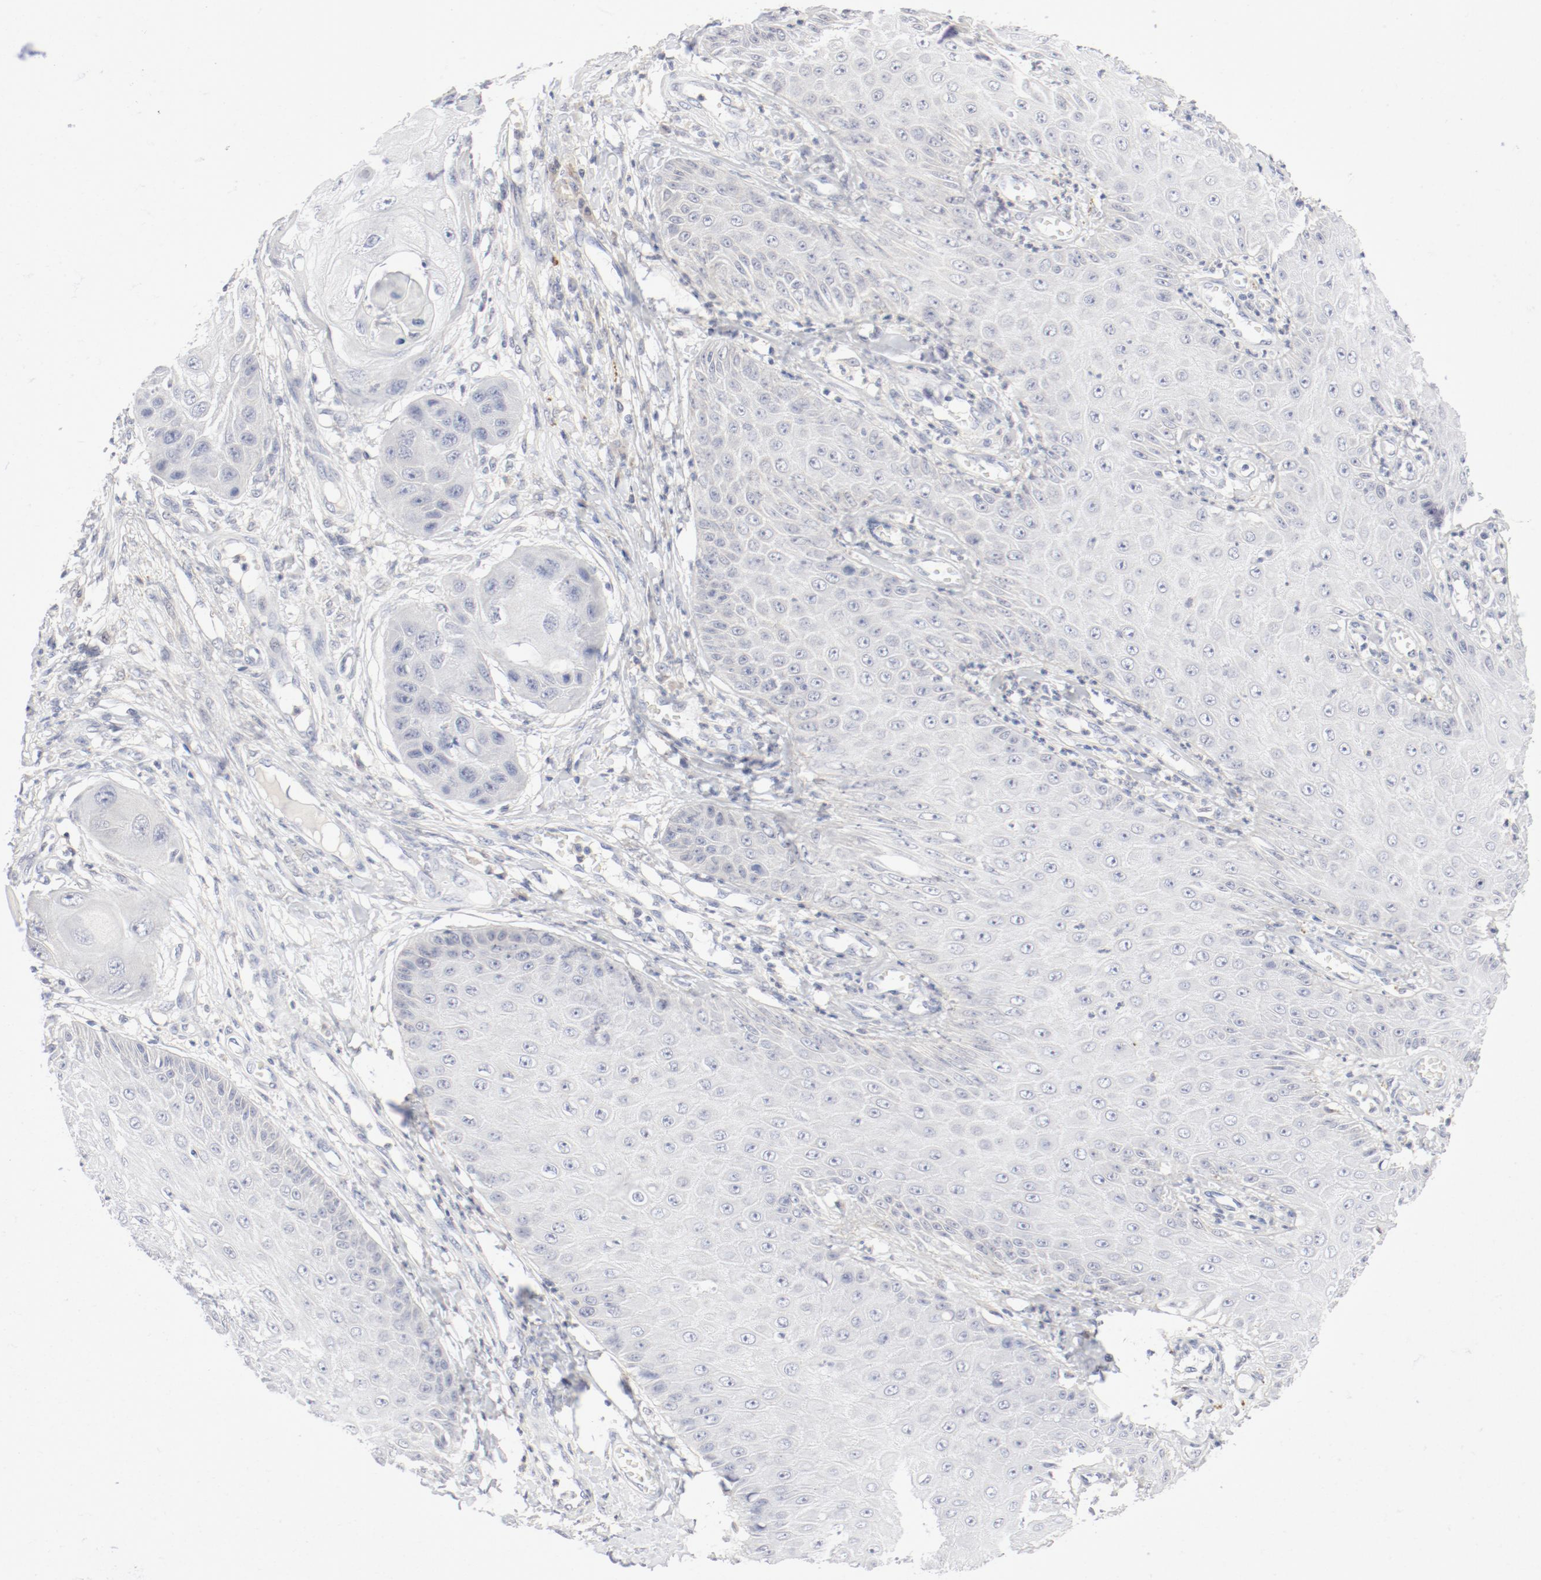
{"staining": {"intensity": "negative", "quantity": "none", "location": "none"}, "tissue": "skin cancer", "cell_type": "Tumor cells", "image_type": "cancer", "snomed": [{"axis": "morphology", "description": "Squamous cell carcinoma, NOS"}, {"axis": "topography", "description": "Skin"}], "caption": "Squamous cell carcinoma (skin) was stained to show a protein in brown. There is no significant positivity in tumor cells.", "gene": "PGM1", "patient": {"sex": "female", "age": 40}}